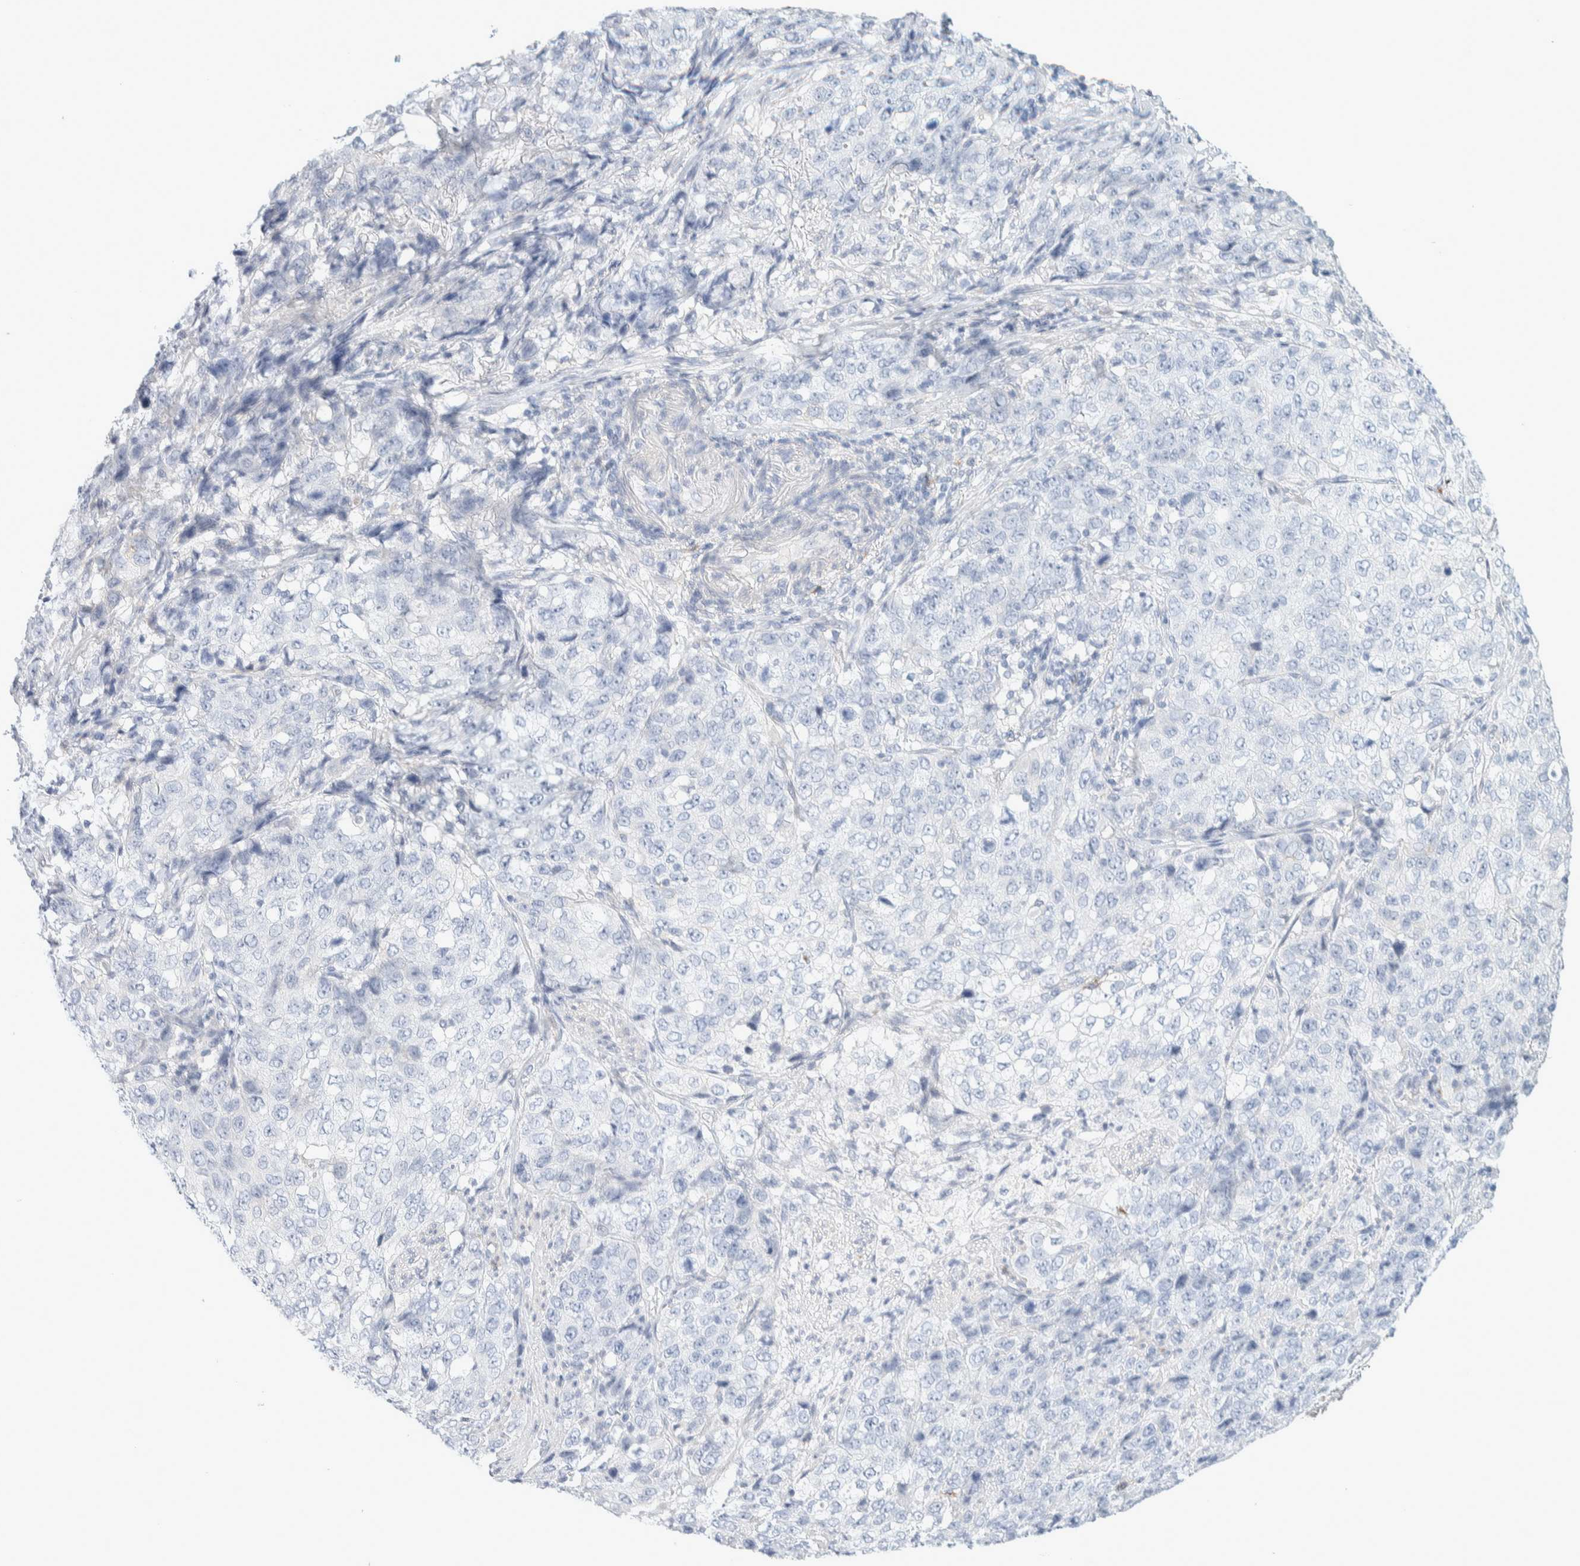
{"staining": {"intensity": "negative", "quantity": "none", "location": "none"}, "tissue": "stomach cancer", "cell_type": "Tumor cells", "image_type": "cancer", "snomed": [{"axis": "morphology", "description": "Adenocarcinoma, NOS"}, {"axis": "topography", "description": "Stomach"}], "caption": "Stomach cancer was stained to show a protein in brown. There is no significant staining in tumor cells.", "gene": "ATCAY", "patient": {"sex": "male", "age": 48}}